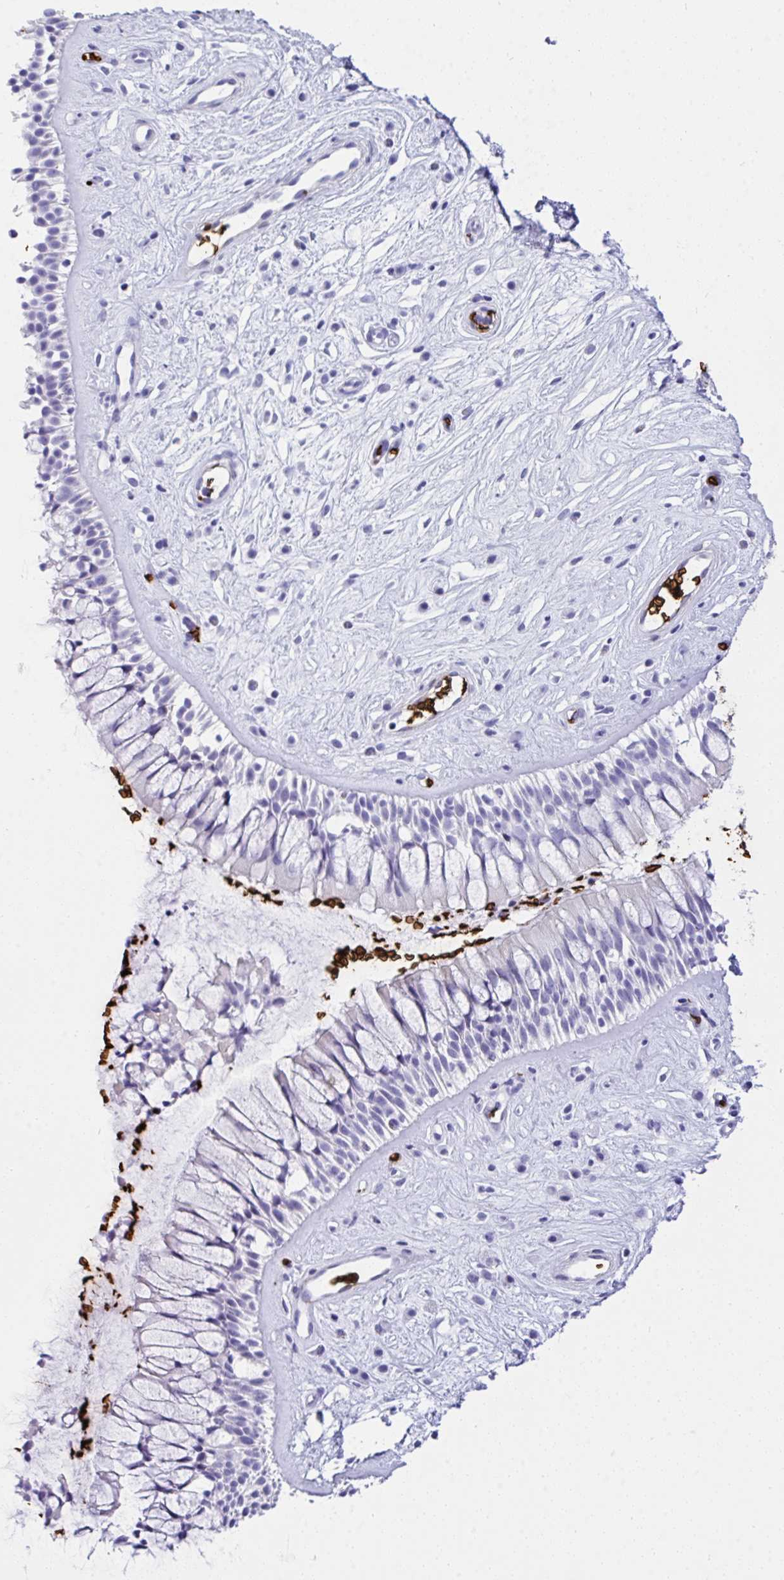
{"staining": {"intensity": "negative", "quantity": "none", "location": "none"}, "tissue": "nasopharynx", "cell_type": "Respiratory epithelial cells", "image_type": "normal", "snomed": [{"axis": "morphology", "description": "Normal tissue, NOS"}, {"axis": "topography", "description": "Nasopharynx"}], "caption": "This photomicrograph is of unremarkable nasopharynx stained with IHC to label a protein in brown with the nuclei are counter-stained blue. There is no positivity in respiratory epithelial cells. Nuclei are stained in blue.", "gene": "ANK1", "patient": {"sex": "male", "age": 32}}